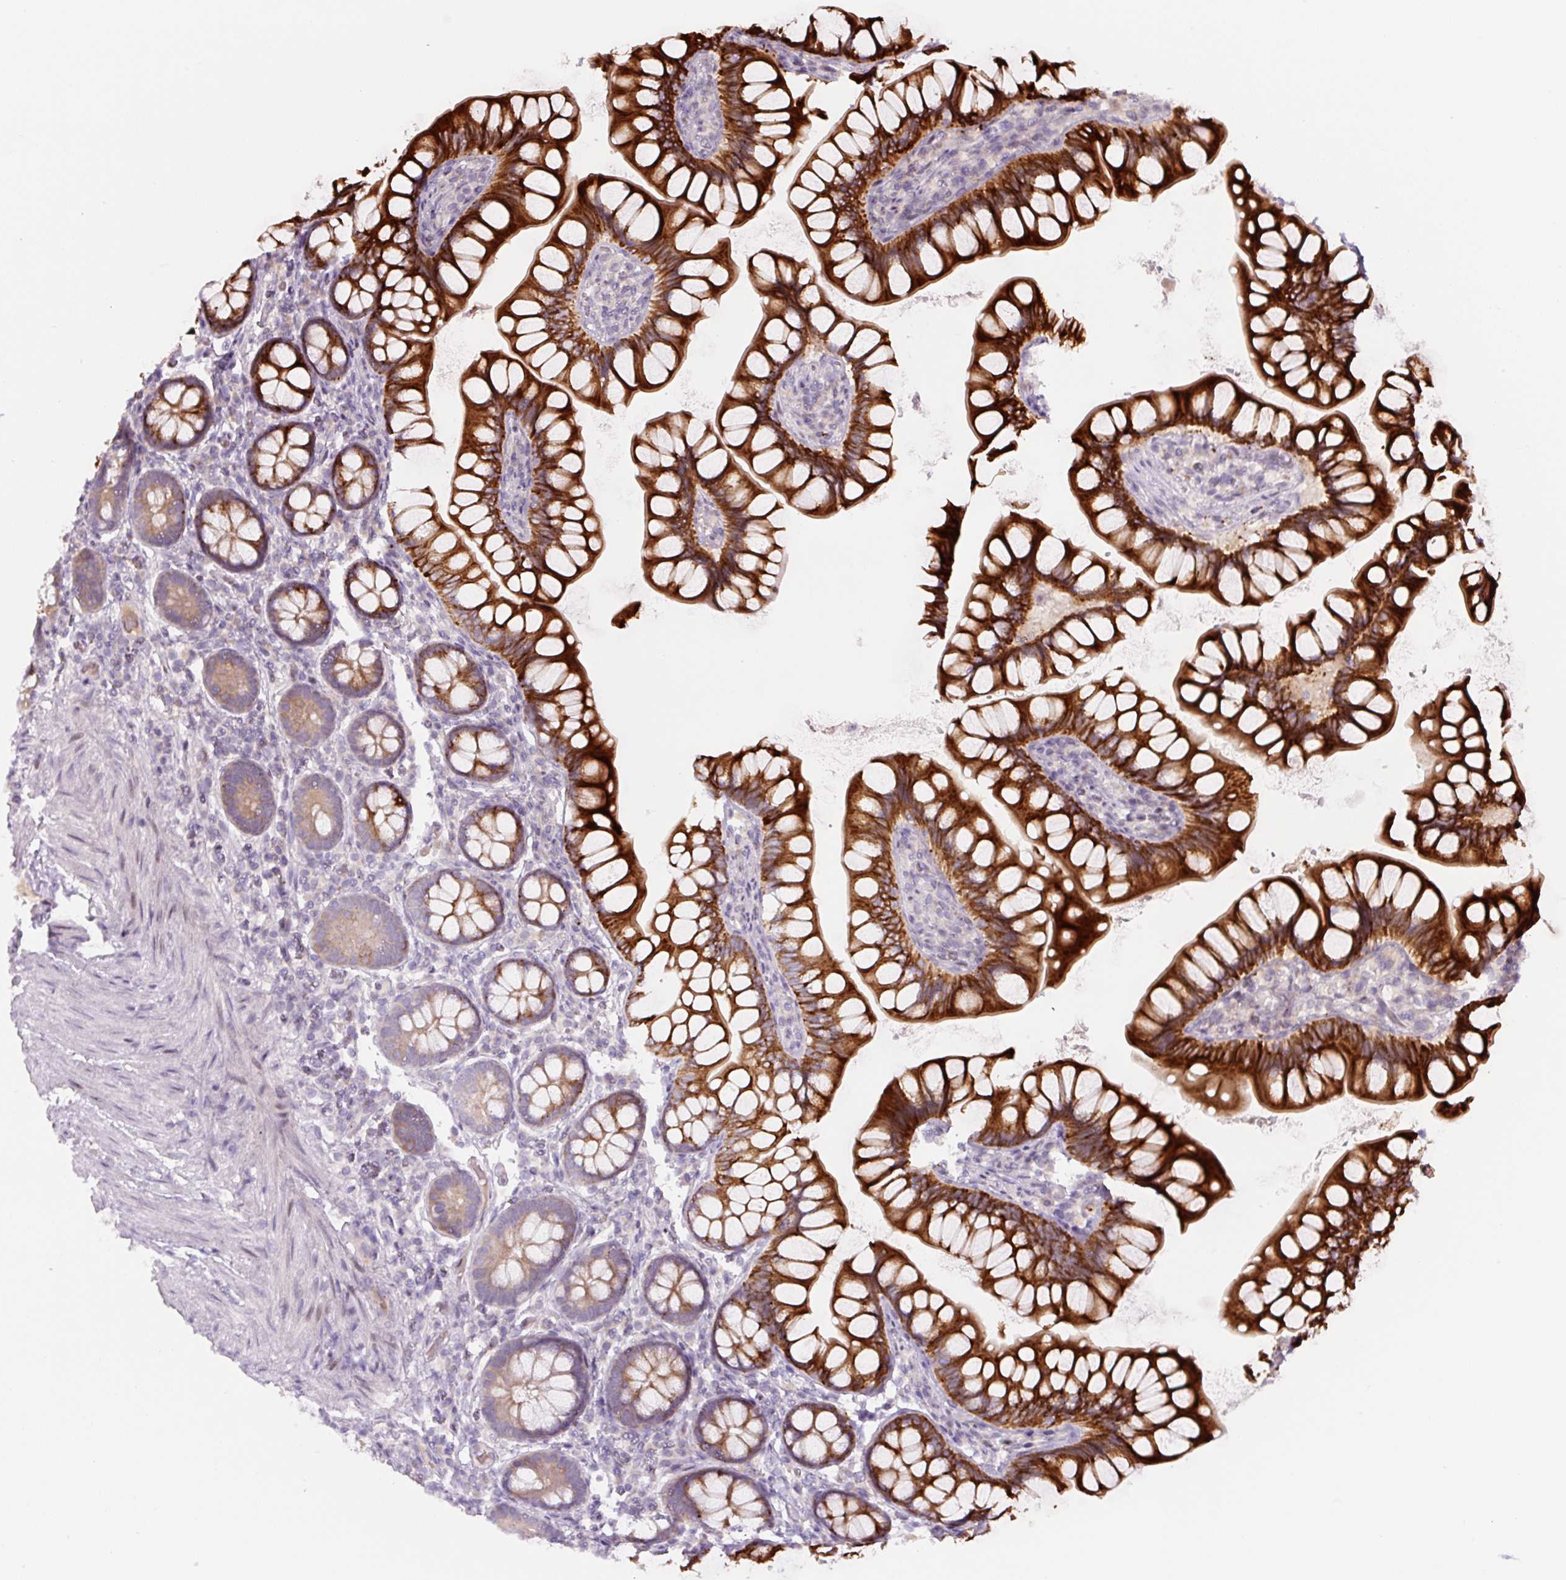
{"staining": {"intensity": "strong", "quantity": "25%-75%", "location": "cytoplasmic/membranous"}, "tissue": "small intestine", "cell_type": "Glandular cells", "image_type": "normal", "snomed": [{"axis": "morphology", "description": "Normal tissue, NOS"}, {"axis": "topography", "description": "Small intestine"}], "caption": "An IHC photomicrograph of benign tissue is shown. Protein staining in brown labels strong cytoplasmic/membranous positivity in small intestine within glandular cells. The staining was performed using DAB (3,3'-diaminobenzidine) to visualize the protein expression in brown, while the nuclei were stained in blue with hematoxylin (Magnification: 20x).", "gene": "YIF1B", "patient": {"sex": "male", "age": 70}}